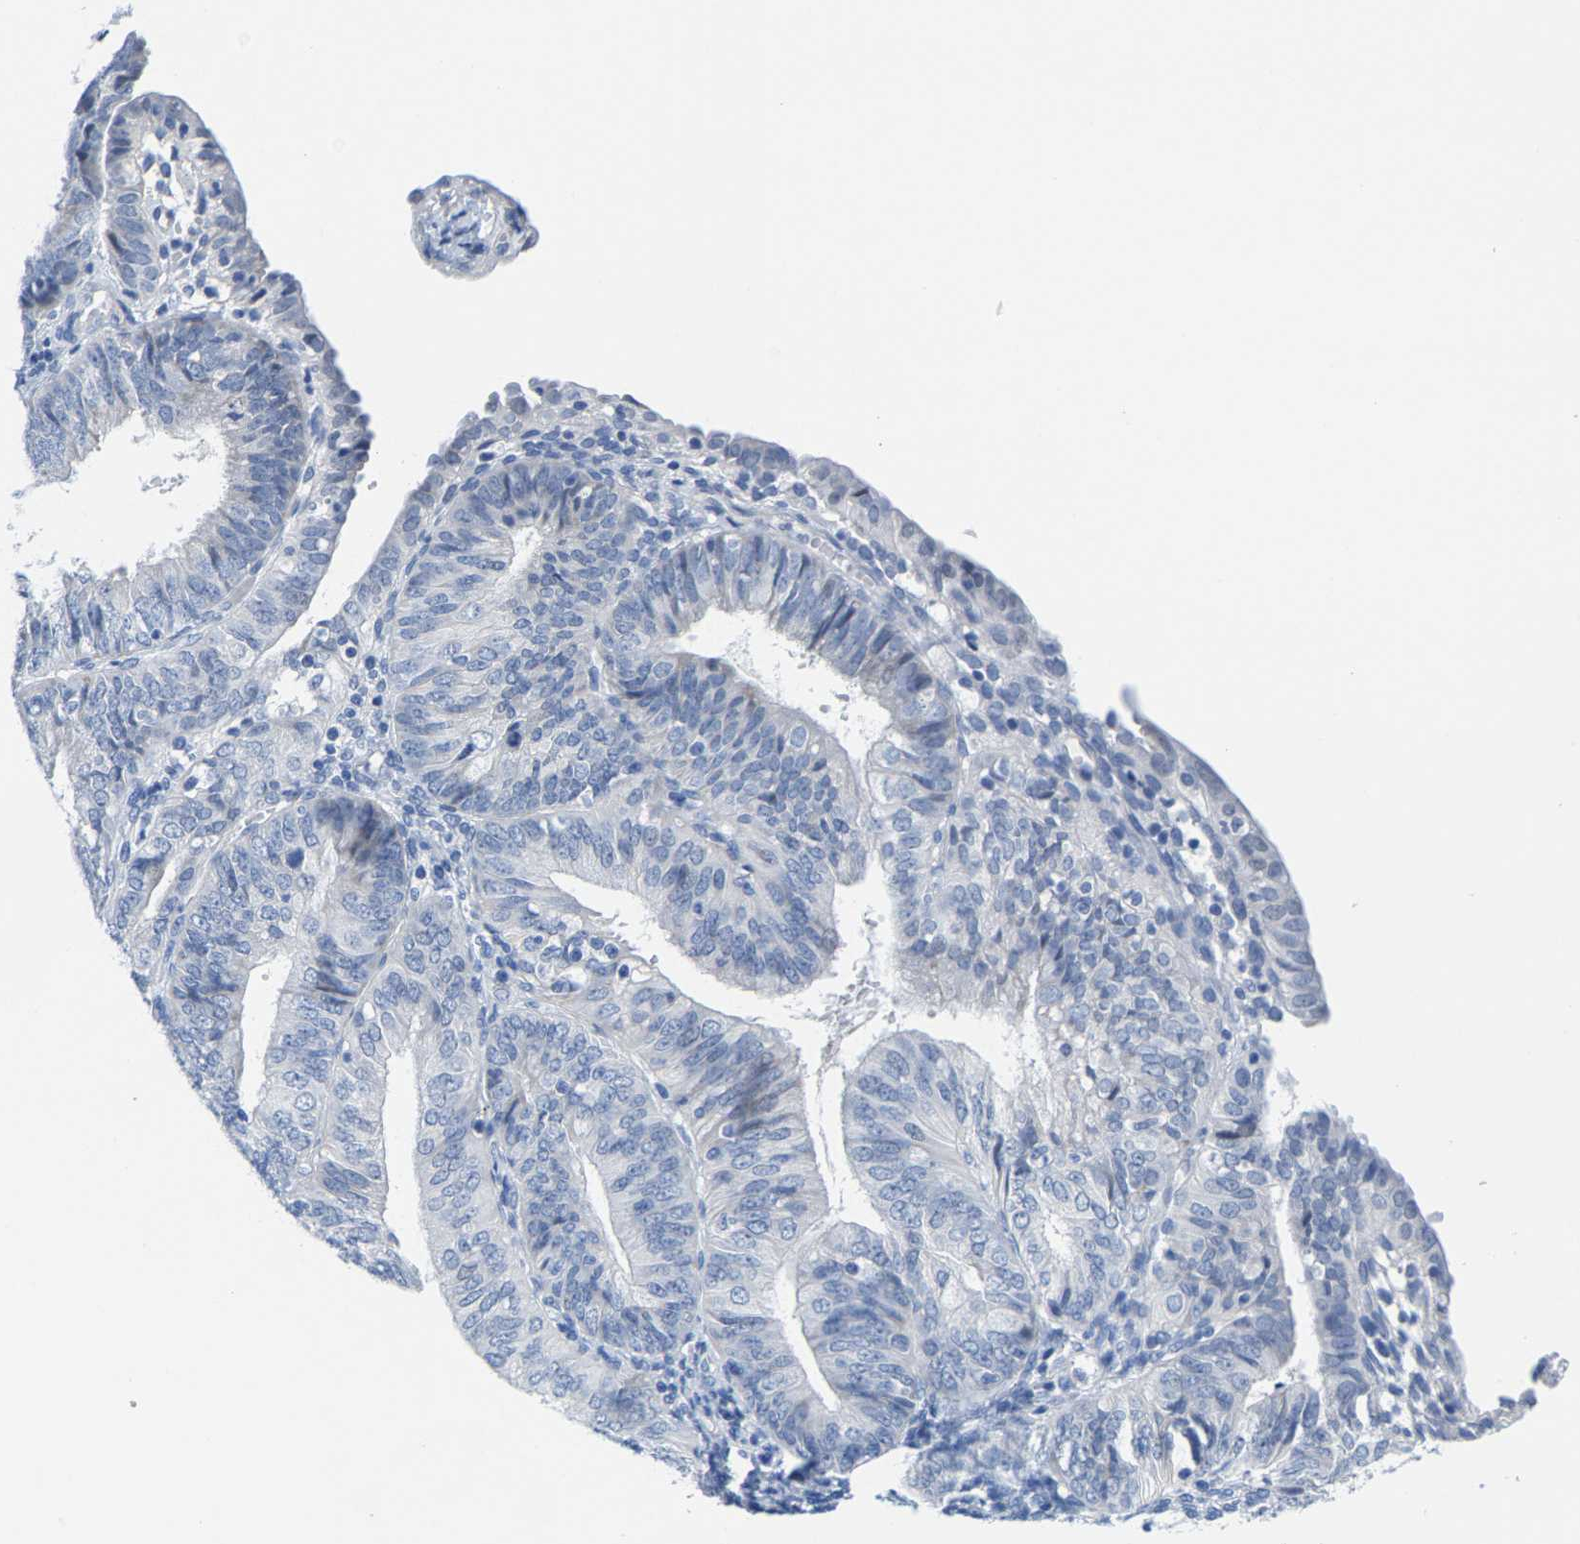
{"staining": {"intensity": "negative", "quantity": "none", "location": "none"}, "tissue": "endometrial cancer", "cell_type": "Tumor cells", "image_type": "cancer", "snomed": [{"axis": "morphology", "description": "Adenocarcinoma, NOS"}, {"axis": "topography", "description": "Endometrium"}], "caption": "DAB (3,3'-diaminobenzidine) immunohistochemical staining of human adenocarcinoma (endometrial) demonstrates no significant positivity in tumor cells.", "gene": "KLHL1", "patient": {"sex": "female", "age": 58}}